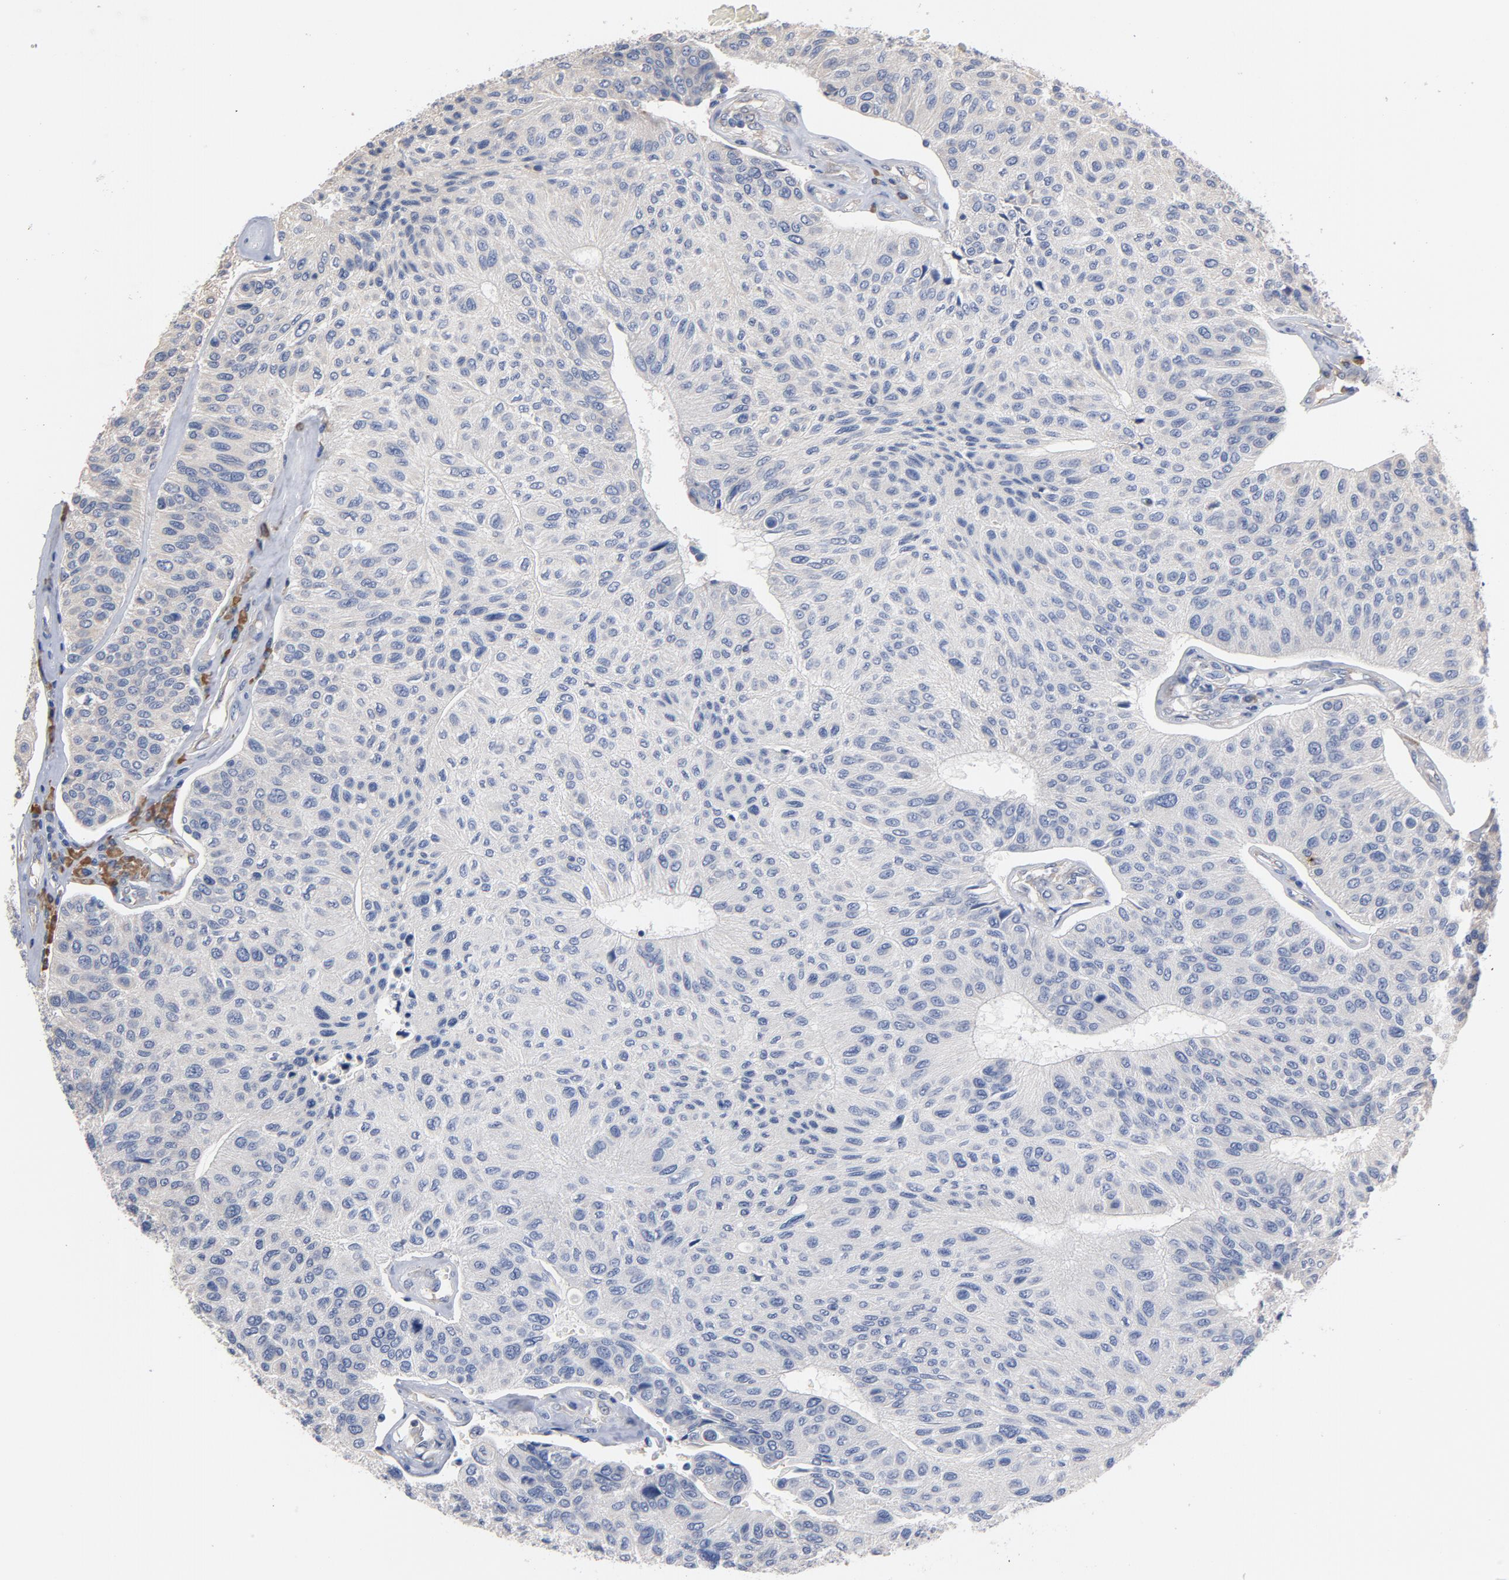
{"staining": {"intensity": "negative", "quantity": "none", "location": "none"}, "tissue": "urothelial cancer", "cell_type": "Tumor cells", "image_type": "cancer", "snomed": [{"axis": "morphology", "description": "Urothelial carcinoma, High grade"}, {"axis": "topography", "description": "Urinary bladder"}], "caption": "A histopathology image of urothelial carcinoma (high-grade) stained for a protein demonstrates no brown staining in tumor cells. (Stains: DAB IHC with hematoxylin counter stain, Microscopy: brightfield microscopy at high magnification).", "gene": "TLR4", "patient": {"sex": "male", "age": 66}}